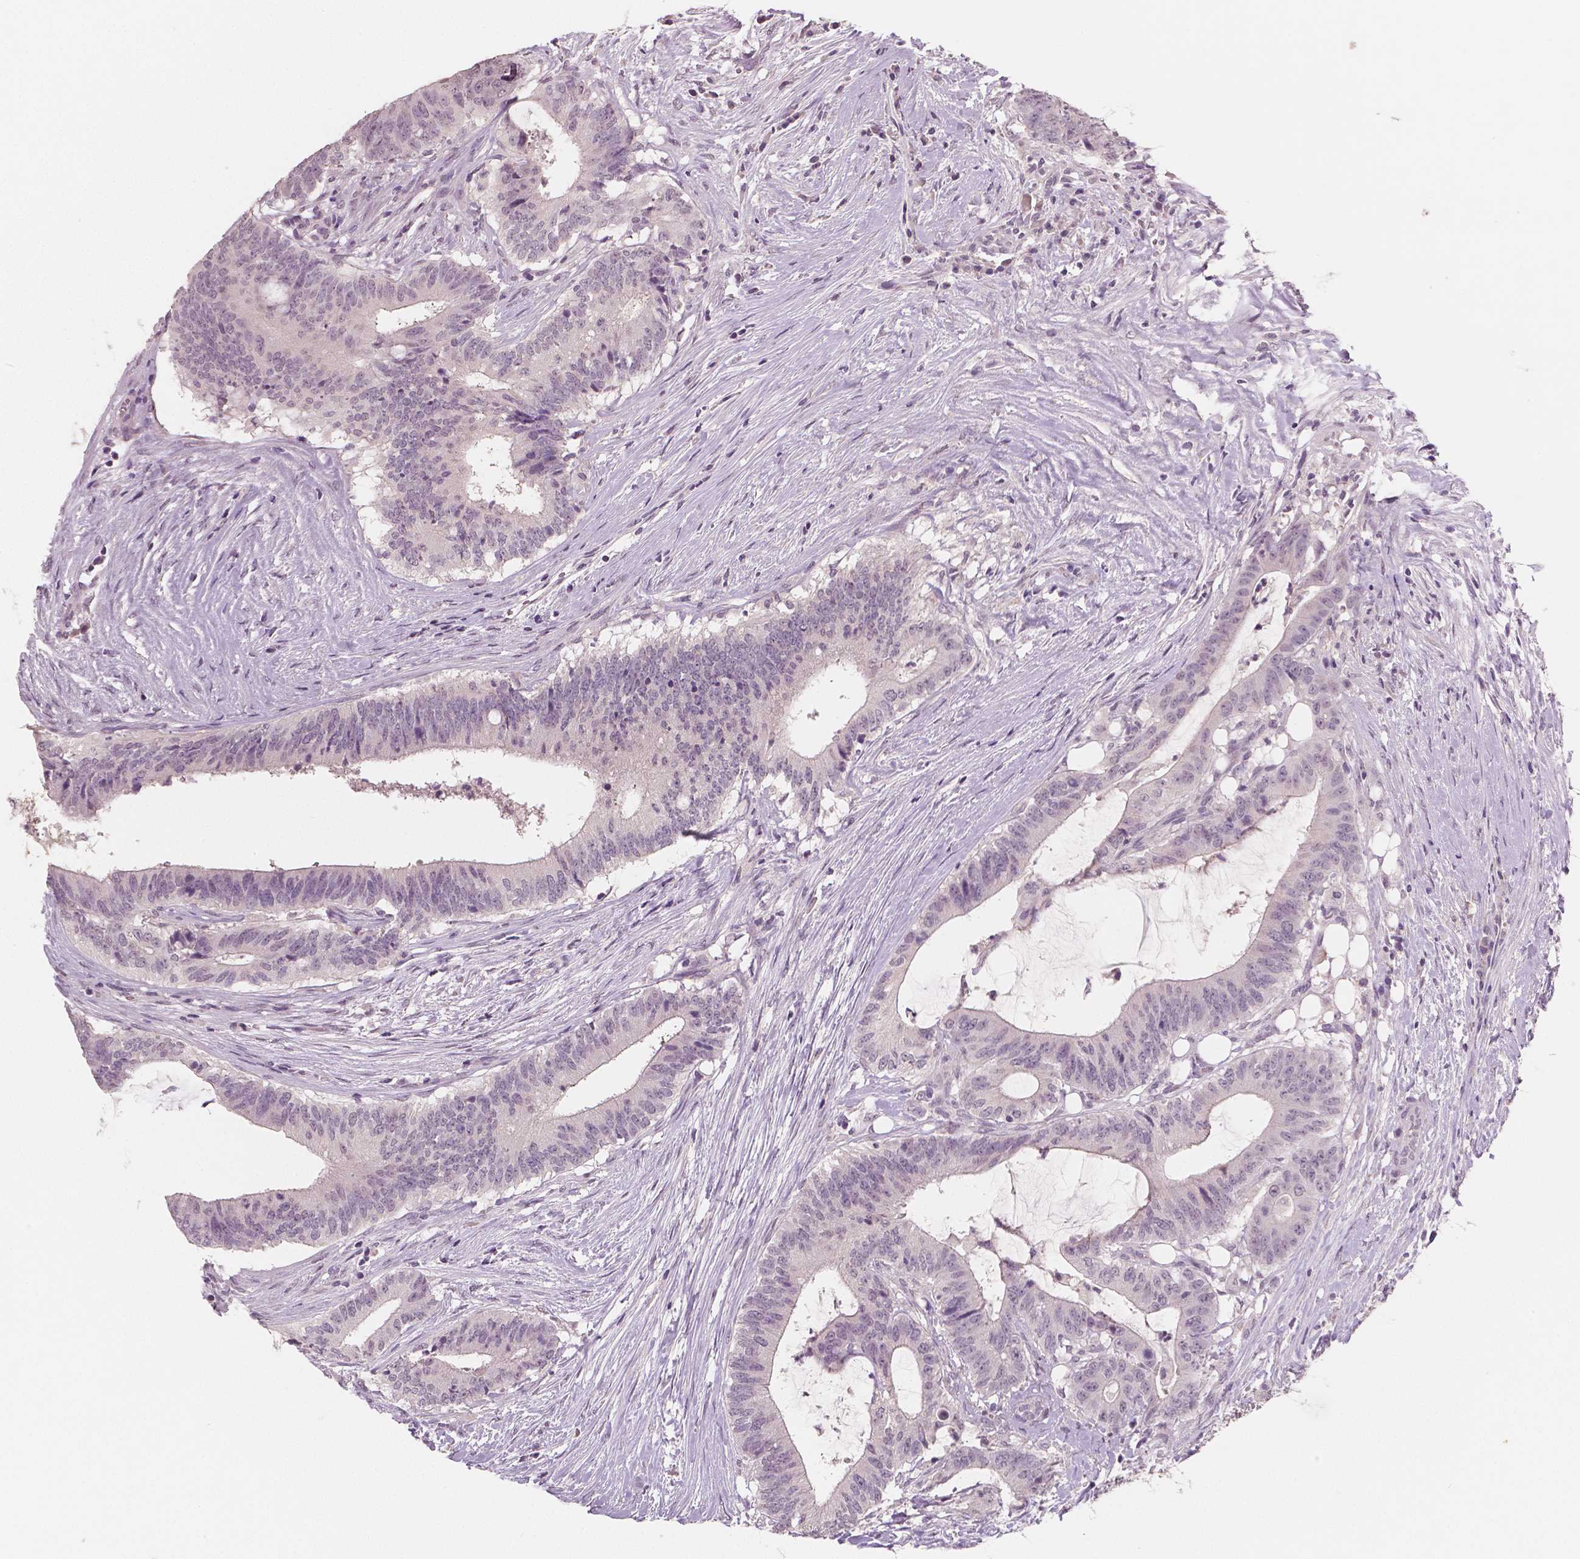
{"staining": {"intensity": "negative", "quantity": "none", "location": "none"}, "tissue": "colorectal cancer", "cell_type": "Tumor cells", "image_type": "cancer", "snomed": [{"axis": "morphology", "description": "Adenocarcinoma, NOS"}, {"axis": "topography", "description": "Colon"}], "caption": "High magnification brightfield microscopy of adenocarcinoma (colorectal) stained with DAB (brown) and counterstained with hematoxylin (blue): tumor cells show no significant expression.", "gene": "RNASE7", "patient": {"sex": "female", "age": 43}}